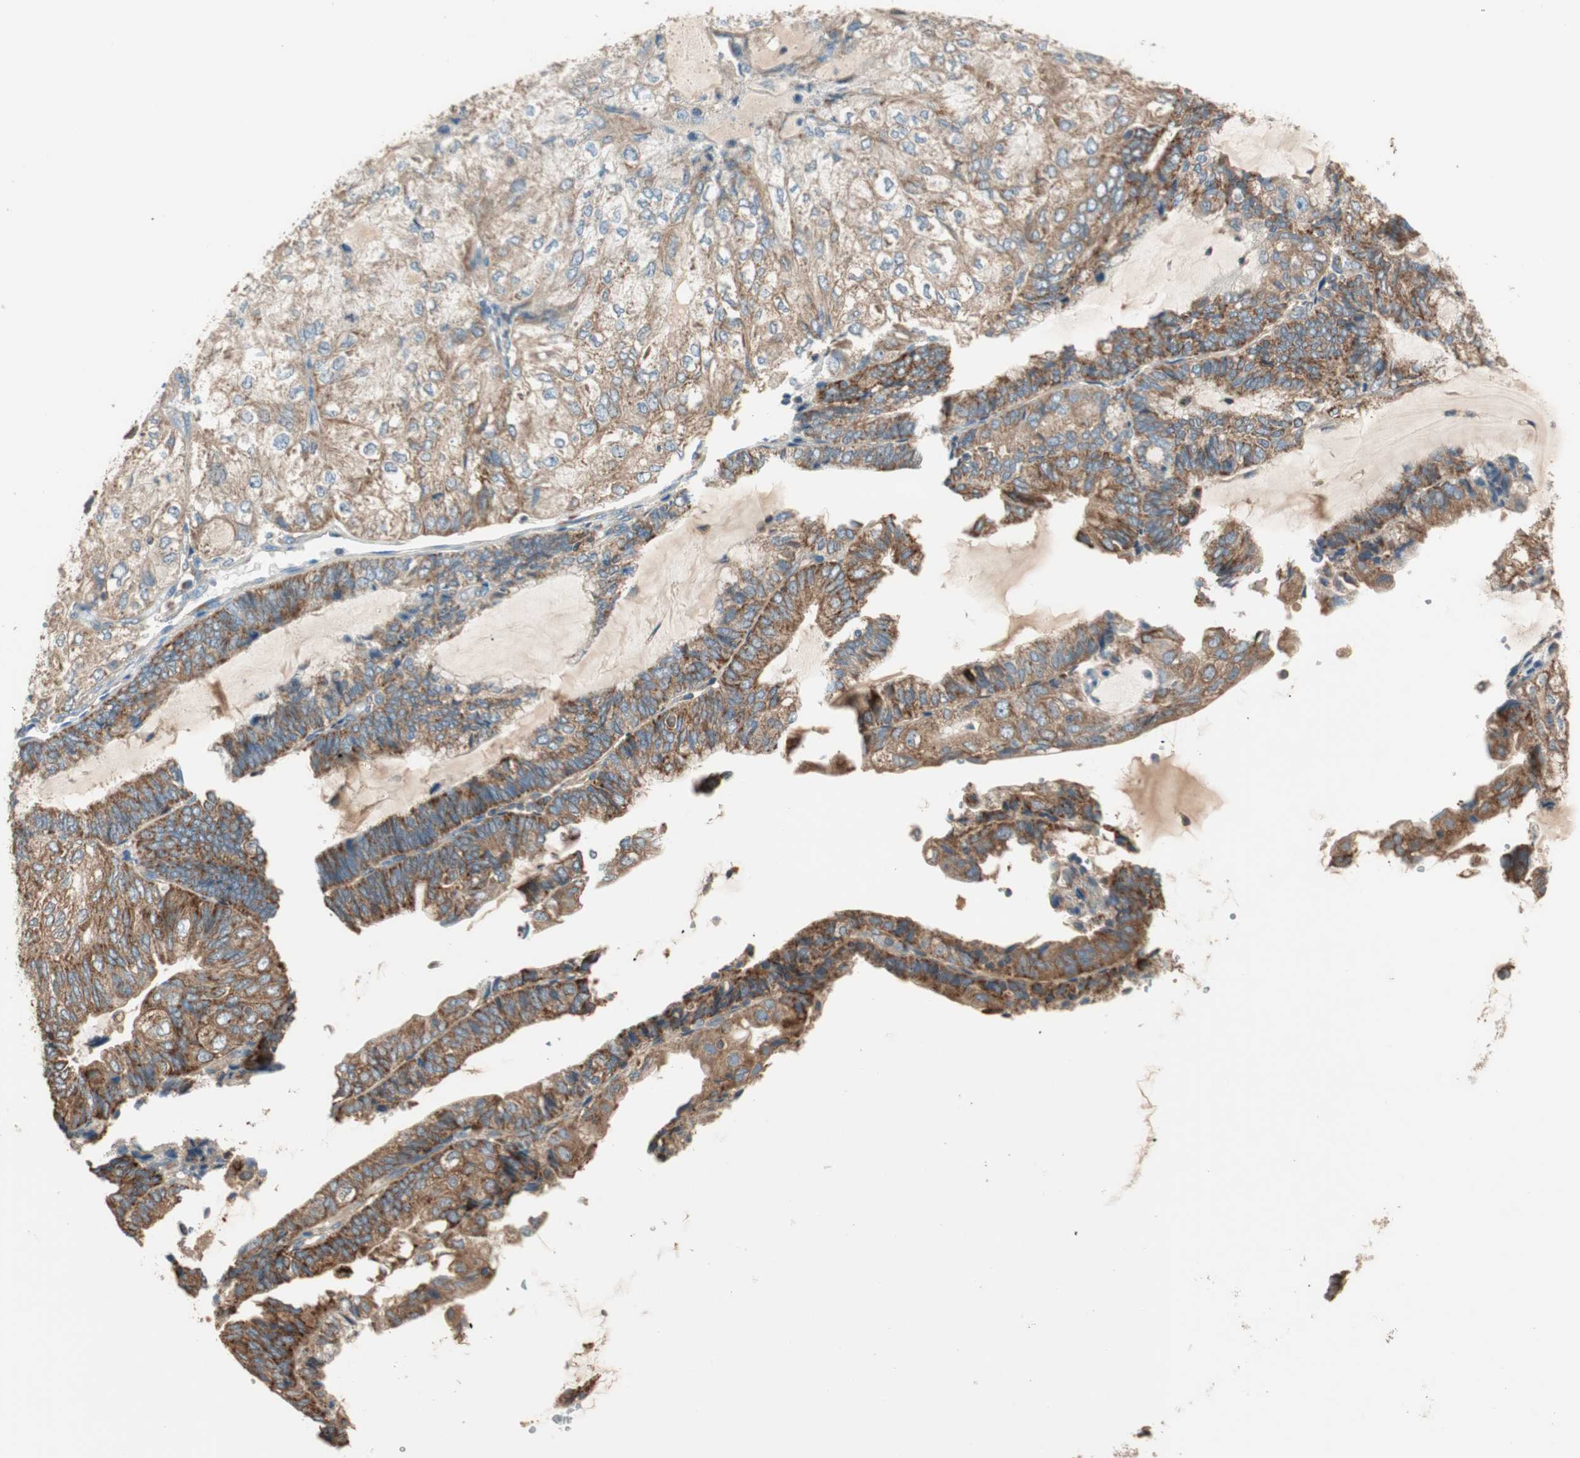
{"staining": {"intensity": "moderate", "quantity": ">75%", "location": "cytoplasmic/membranous"}, "tissue": "endometrial cancer", "cell_type": "Tumor cells", "image_type": "cancer", "snomed": [{"axis": "morphology", "description": "Adenocarcinoma, NOS"}, {"axis": "topography", "description": "Endometrium"}], "caption": "Brown immunohistochemical staining in human endometrial adenocarcinoma exhibits moderate cytoplasmic/membranous expression in approximately >75% of tumor cells.", "gene": "CC2D1A", "patient": {"sex": "female", "age": 81}}